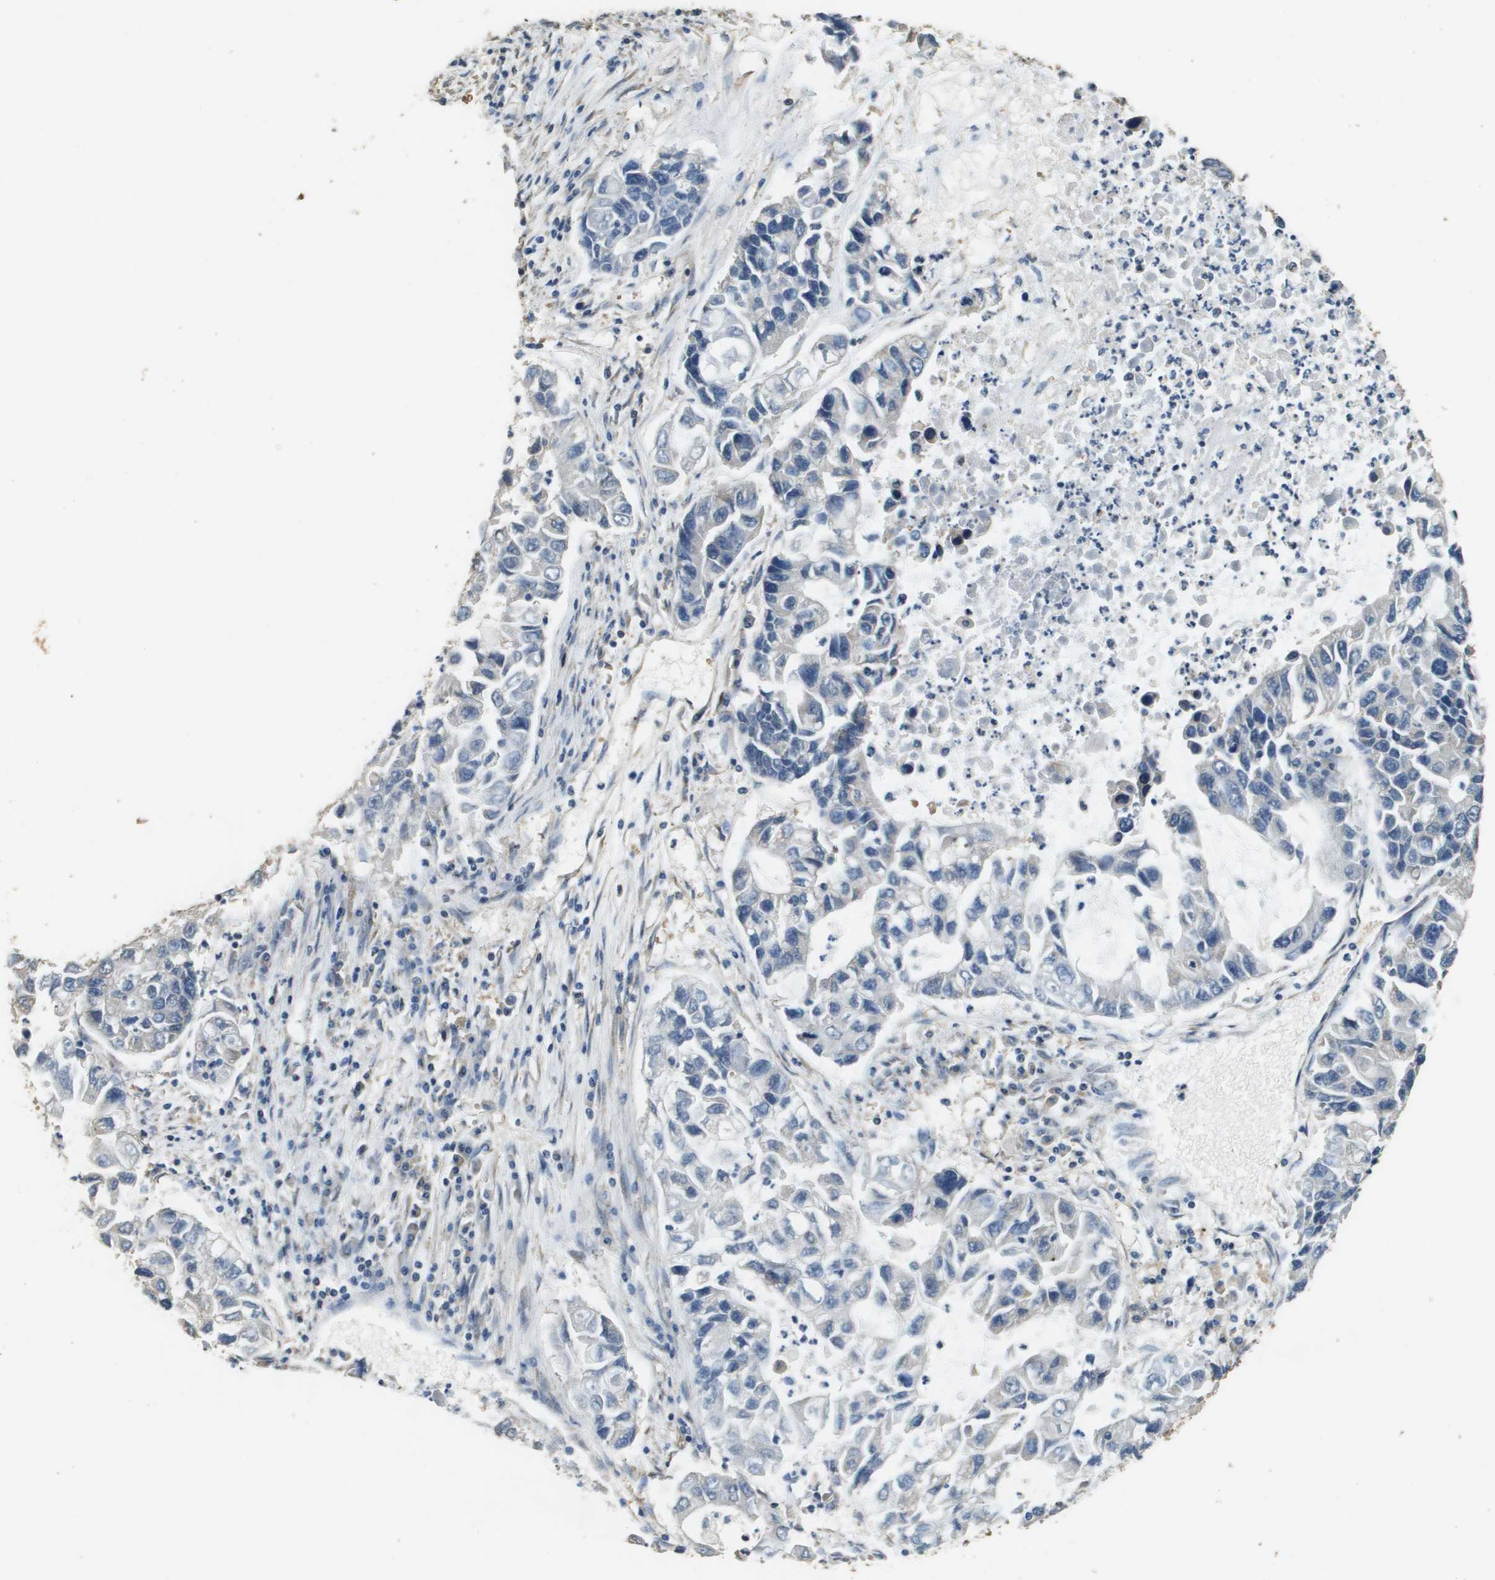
{"staining": {"intensity": "negative", "quantity": "none", "location": "none"}, "tissue": "lung cancer", "cell_type": "Tumor cells", "image_type": "cancer", "snomed": [{"axis": "morphology", "description": "Adenocarcinoma, NOS"}, {"axis": "topography", "description": "Lung"}], "caption": "DAB immunohistochemical staining of human lung cancer (adenocarcinoma) shows no significant staining in tumor cells.", "gene": "RAB6B", "patient": {"sex": "female", "age": 51}}